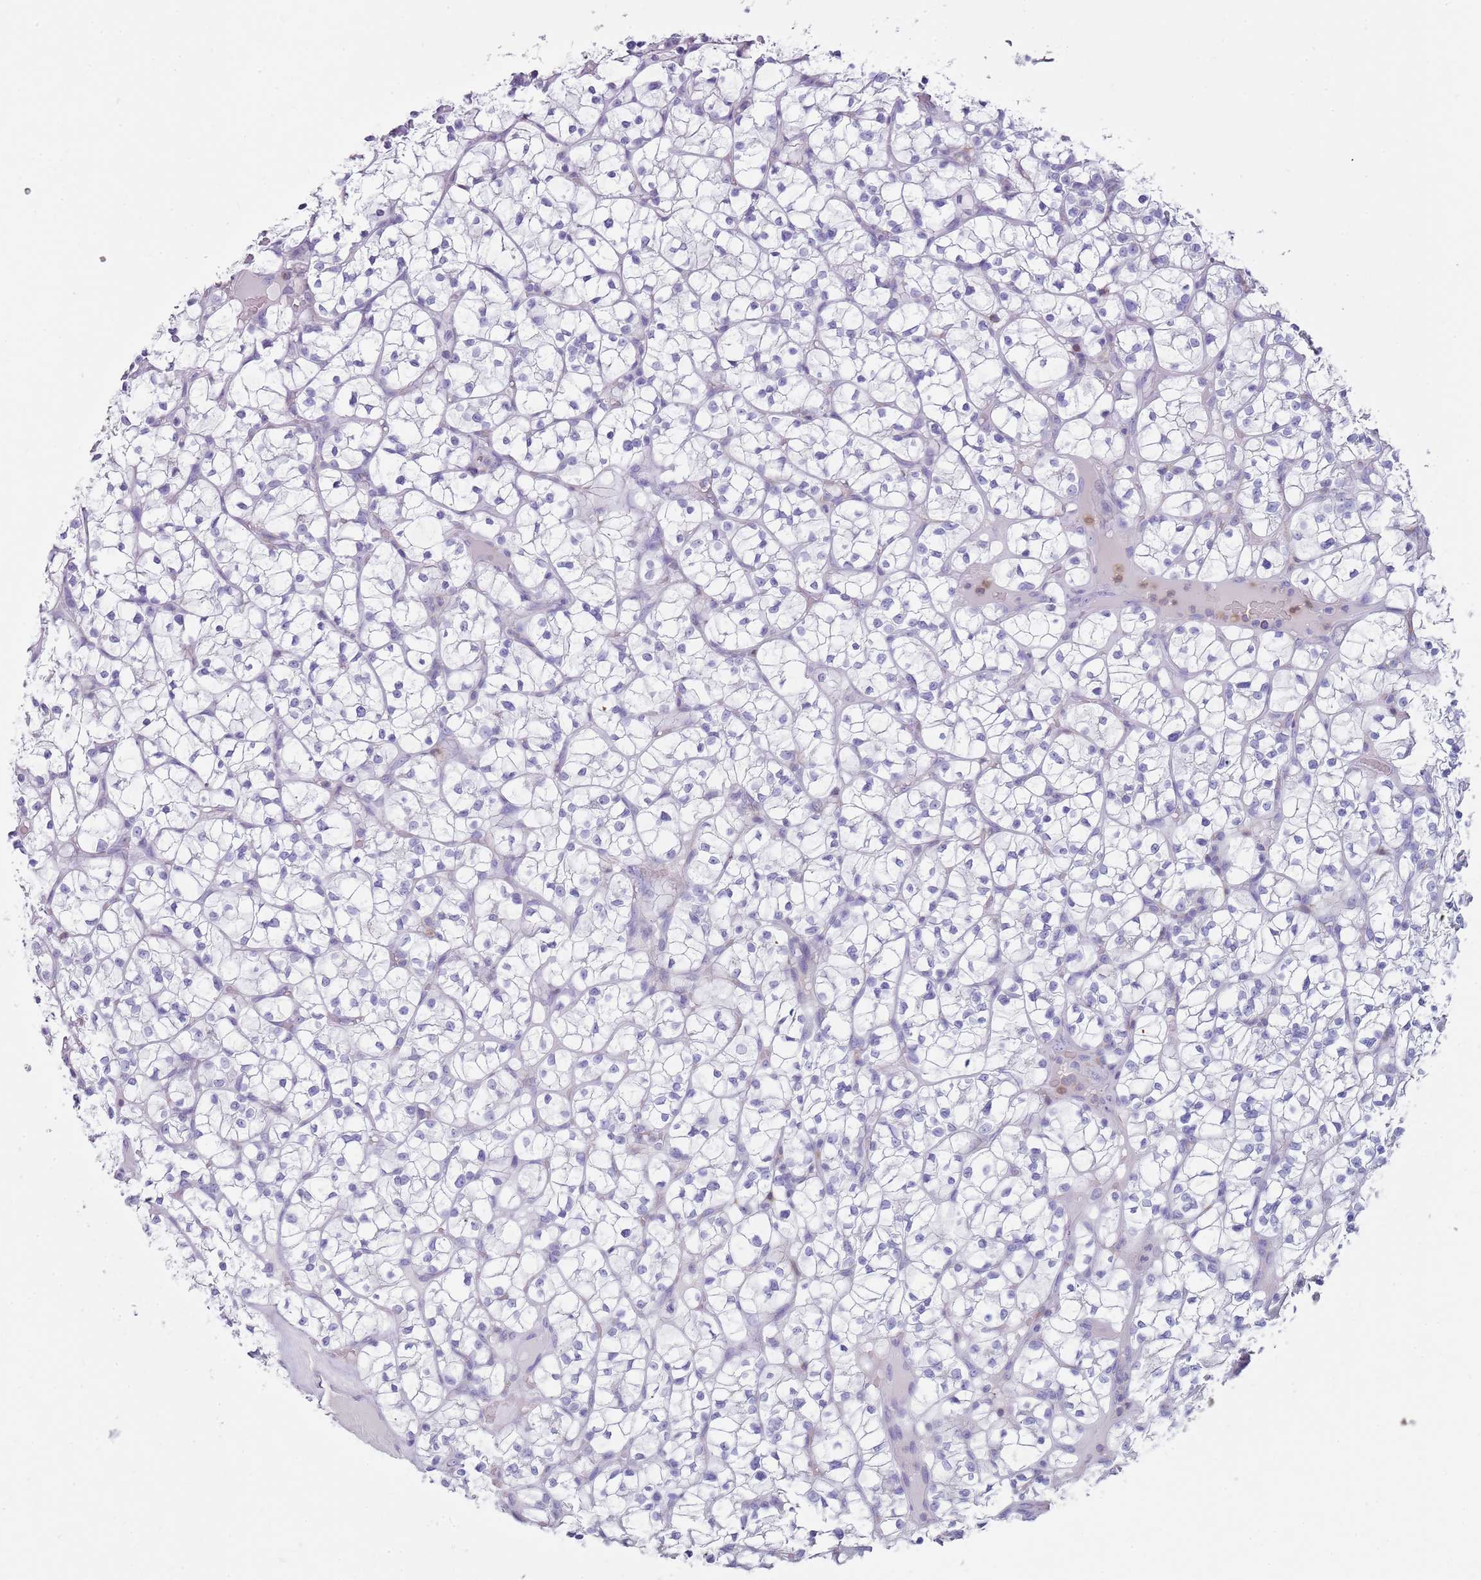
{"staining": {"intensity": "negative", "quantity": "none", "location": "none"}, "tissue": "renal cancer", "cell_type": "Tumor cells", "image_type": "cancer", "snomed": [{"axis": "morphology", "description": "Adenocarcinoma, NOS"}, {"axis": "topography", "description": "Kidney"}], "caption": "A photomicrograph of human renal adenocarcinoma is negative for staining in tumor cells. (Brightfield microscopy of DAB (3,3'-diaminobenzidine) immunohistochemistry (IHC) at high magnification).", "gene": "NBPF20", "patient": {"sex": "female", "age": 64}}